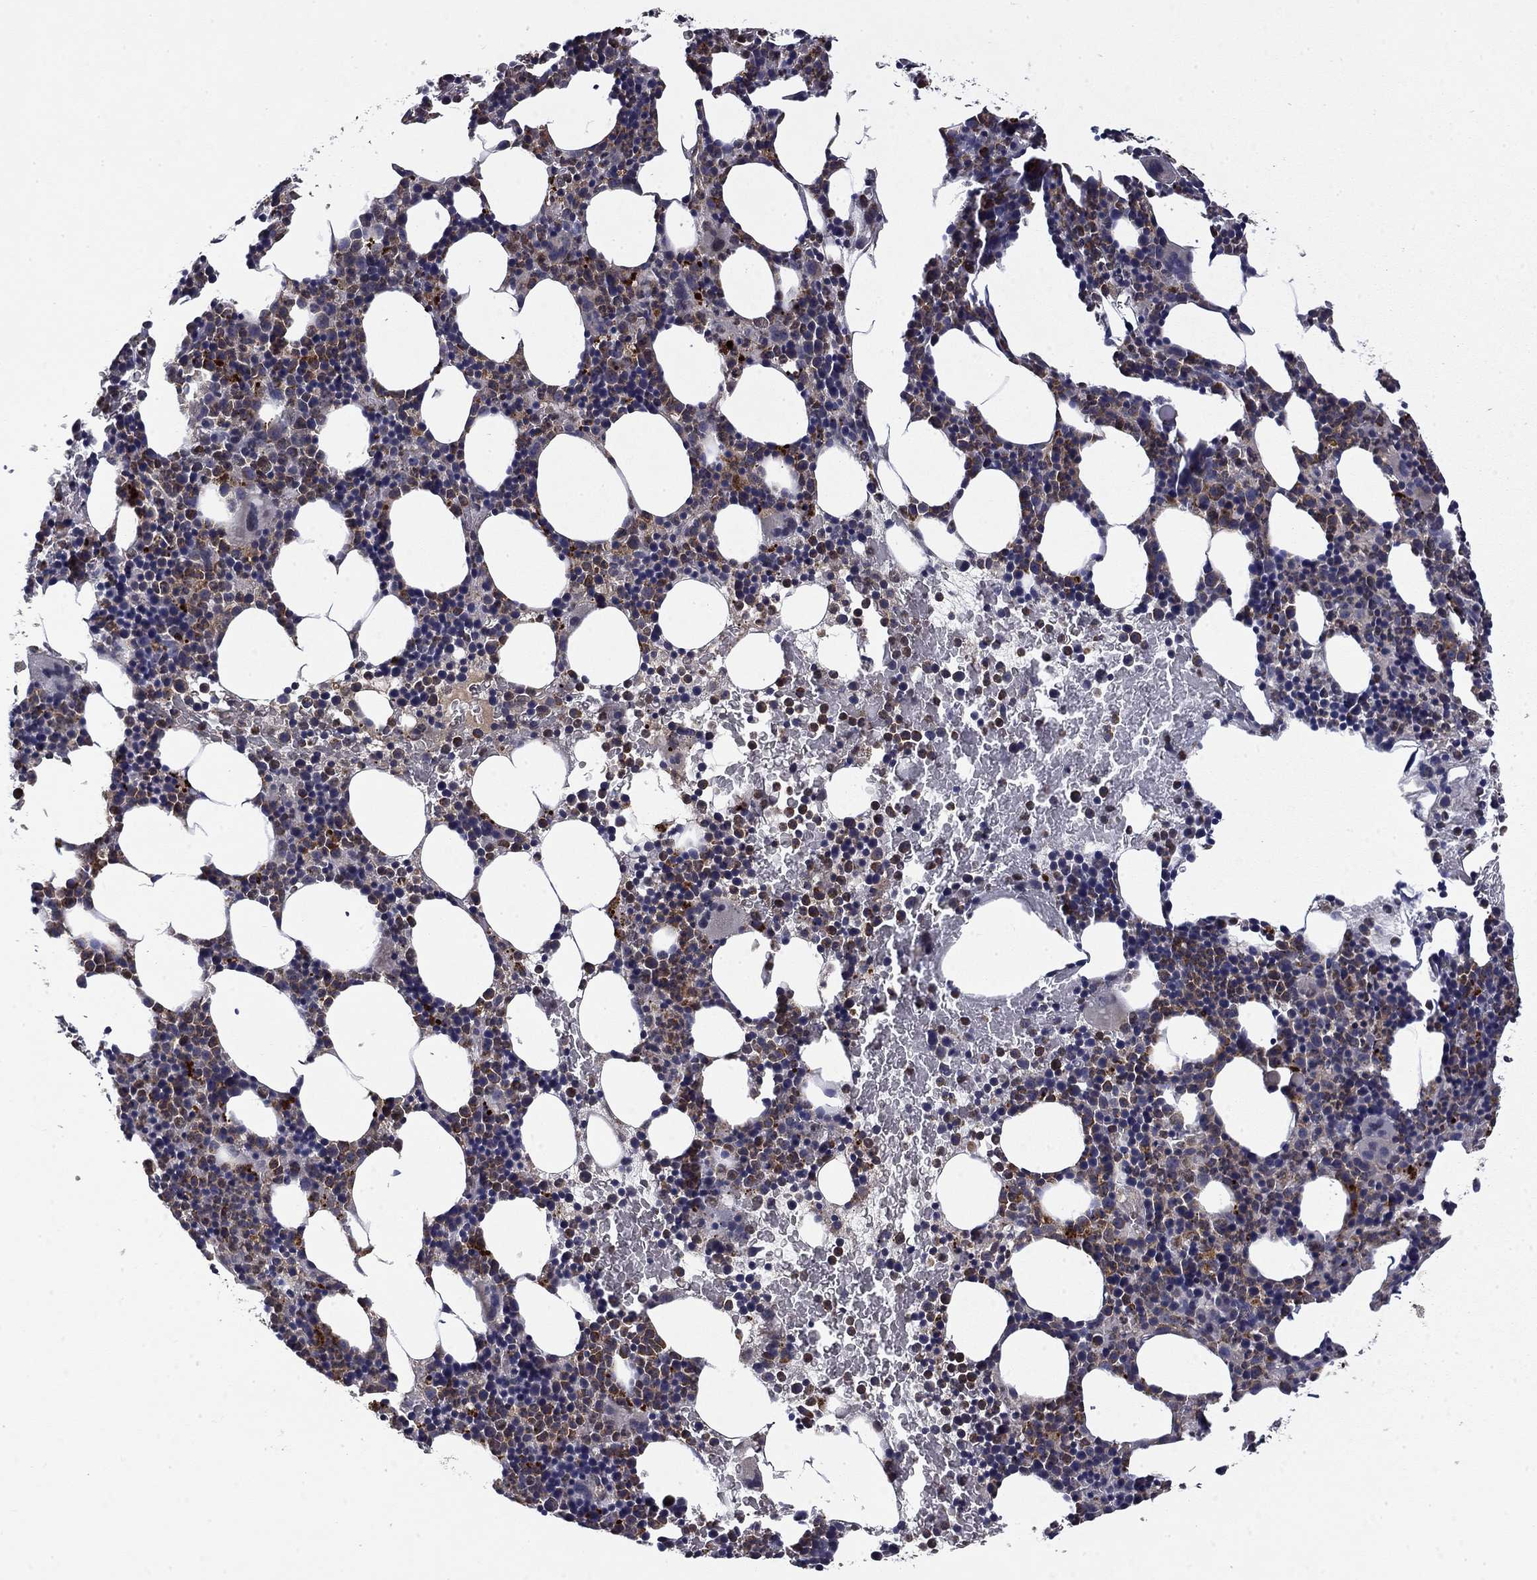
{"staining": {"intensity": "moderate", "quantity": "<25%", "location": "cytoplasmic/membranous"}, "tissue": "bone marrow", "cell_type": "Hematopoietic cells", "image_type": "normal", "snomed": [{"axis": "morphology", "description": "Normal tissue, NOS"}, {"axis": "topography", "description": "Bone marrow"}], "caption": "A brown stain labels moderate cytoplasmic/membranous expression of a protein in hematopoietic cells of benign human bone marrow. The protein is shown in brown color, while the nuclei are stained blue.", "gene": "CEACAM7", "patient": {"sex": "male", "age": 72}}